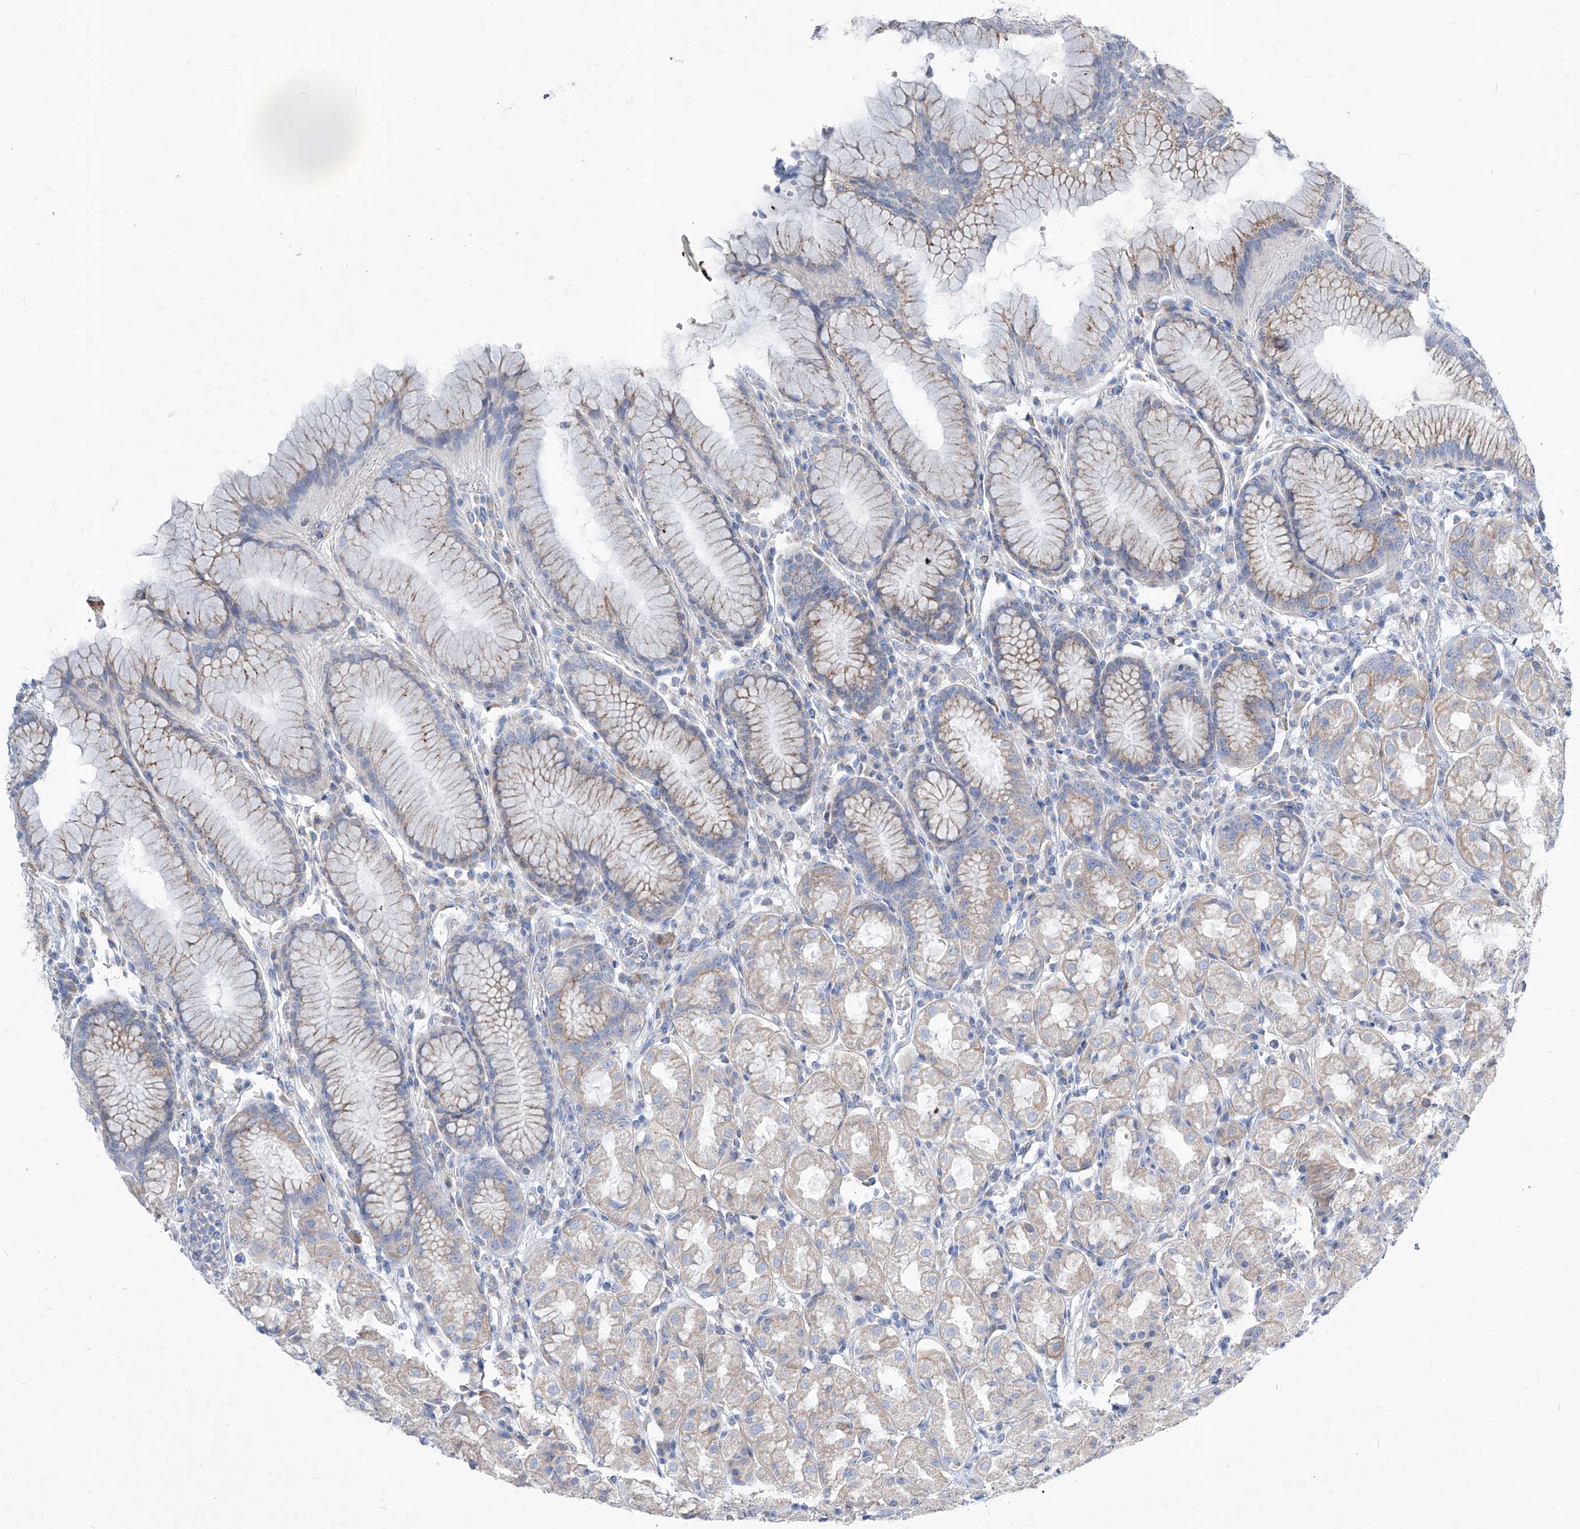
{"staining": {"intensity": "moderate", "quantity": "<25%", "location": "cytoplasmic/membranous"}, "tissue": "stomach", "cell_type": "Glandular cells", "image_type": "normal", "snomed": [{"axis": "morphology", "description": "Normal tissue, NOS"}, {"axis": "topography", "description": "Stomach, lower"}], "caption": "A histopathology image showing moderate cytoplasmic/membranous positivity in approximately <25% of glandular cells in benign stomach, as visualized by brown immunohistochemical staining.", "gene": "AGPS", "patient": {"sex": "female", "age": 56}}